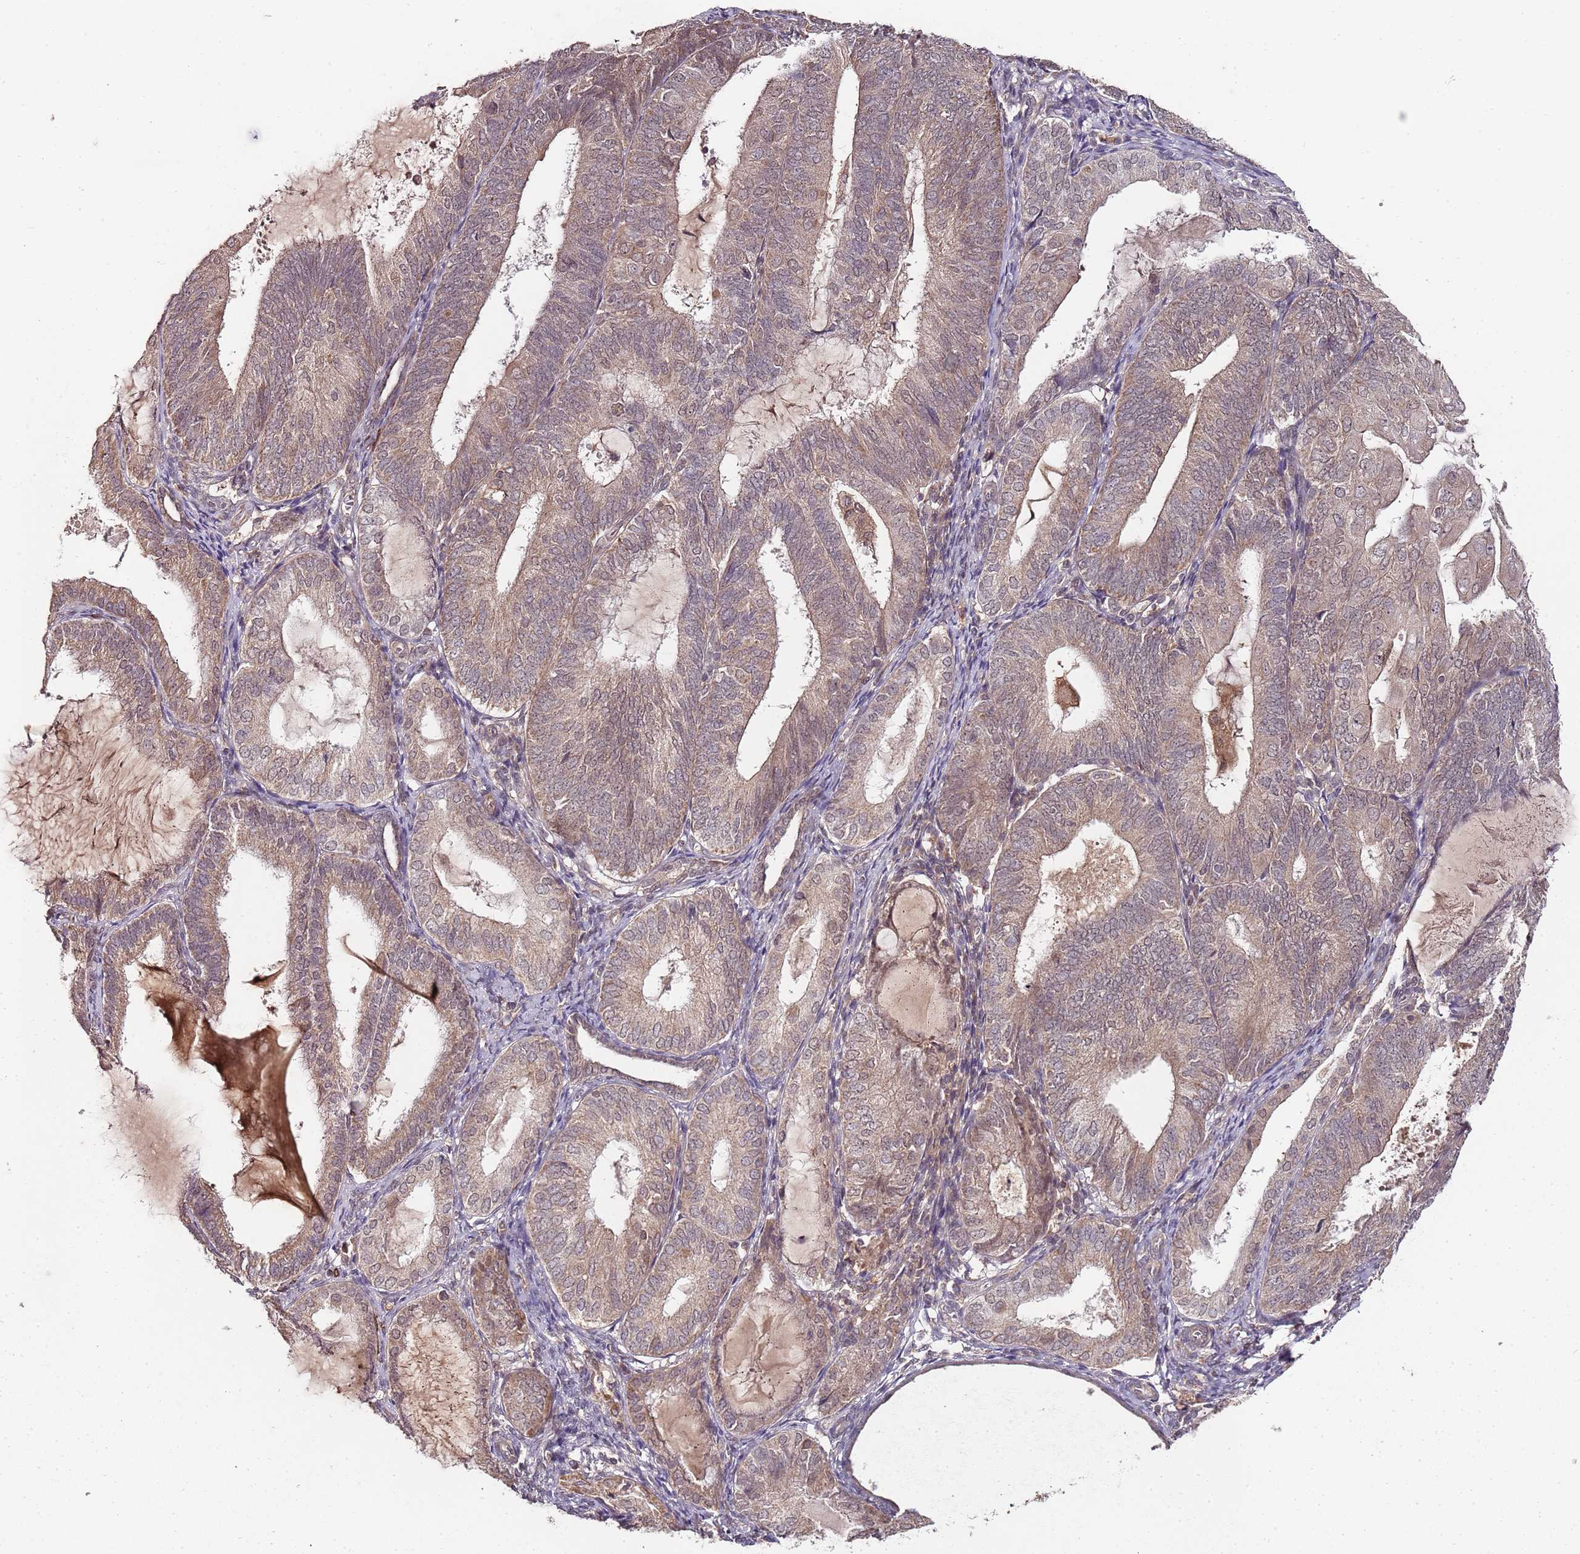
{"staining": {"intensity": "weak", "quantity": ">75%", "location": "cytoplasmic/membranous,nuclear"}, "tissue": "endometrial cancer", "cell_type": "Tumor cells", "image_type": "cancer", "snomed": [{"axis": "morphology", "description": "Adenocarcinoma, NOS"}, {"axis": "topography", "description": "Endometrium"}], "caption": "Protein analysis of adenocarcinoma (endometrial) tissue reveals weak cytoplasmic/membranous and nuclear positivity in about >75% of tumor cells. The staining was performed using DAB (3,3'-diaminobenzidine), with brown indicating positive protein expression. Nuclei are stained blue with hematoxylin.", "gene": "LIN37", "patient": {"sex": "female", "age": 81}}